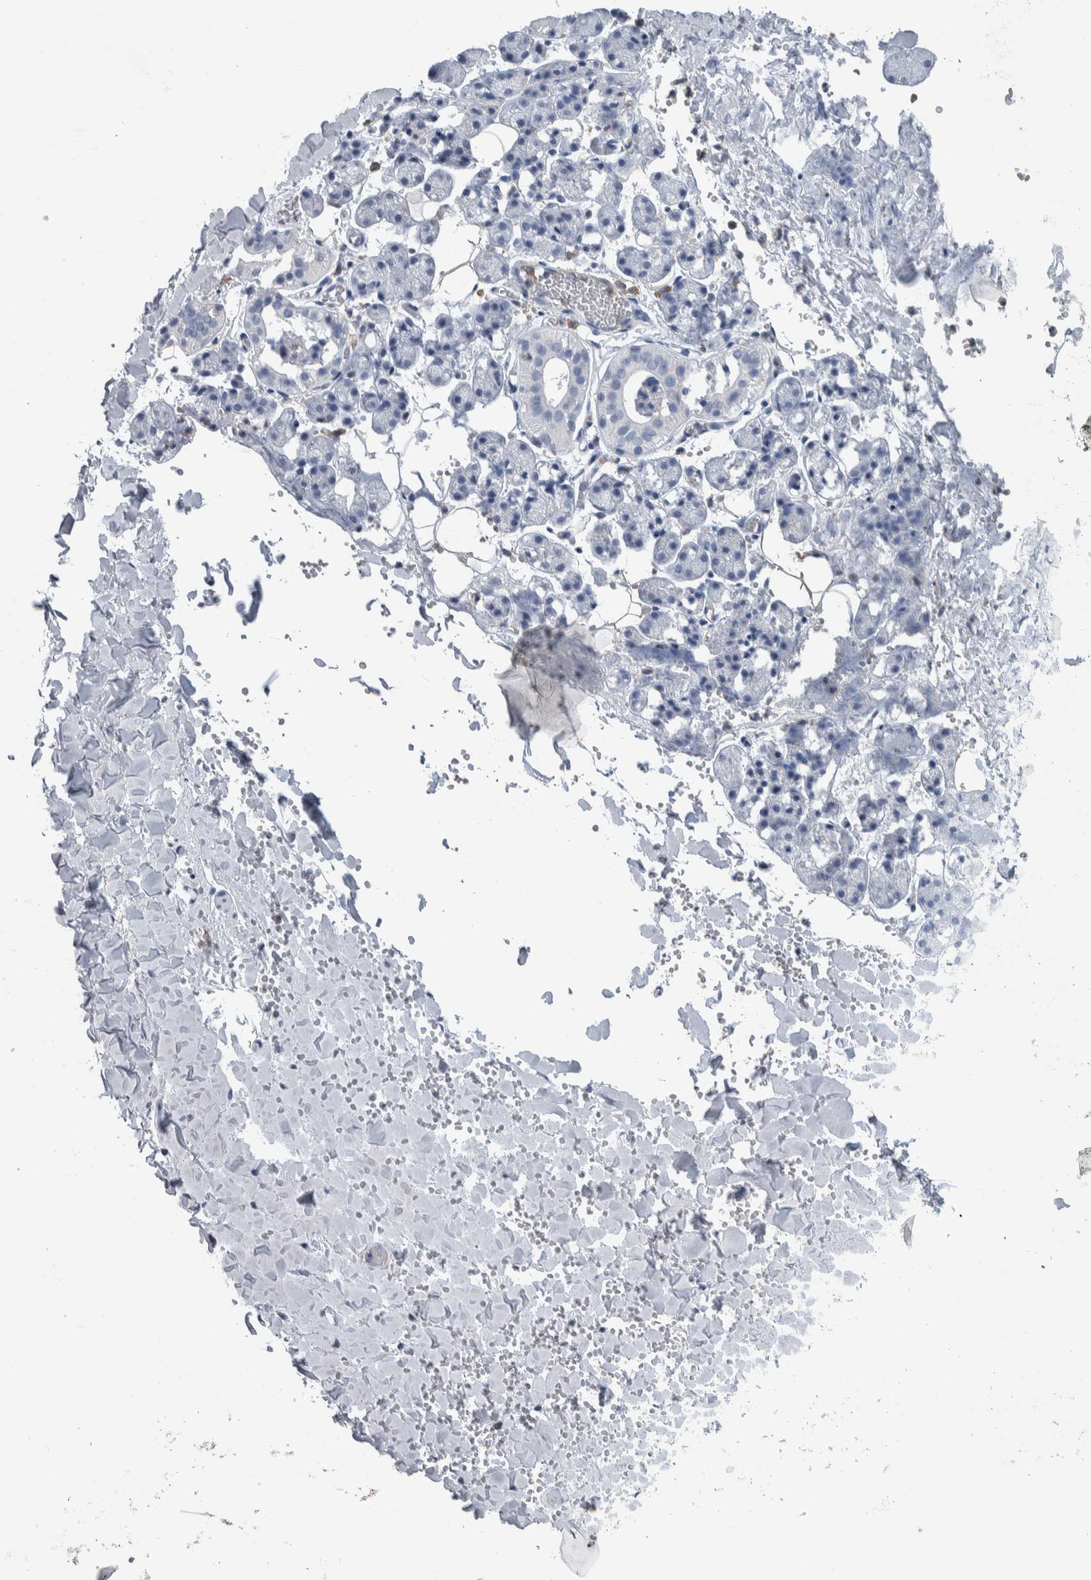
{"staining": {"intensity": "negative", "quantity": "none", "location": "none"}, "tissue": "salivary gland", "cell_type": "Glandular cells", "image_type": "normal", "snomed": [{"axis": "morphology", "description": "Normal tissue, NOS"}, {"axis": "topography", "description": "Salivary gland"}], "caption": "Benign salivary gland was stained to show a protein in brown. There is no significant staining in glandular cells.", "gene": "SKAP2", "patient": {"sex": "female", "age": 33}}